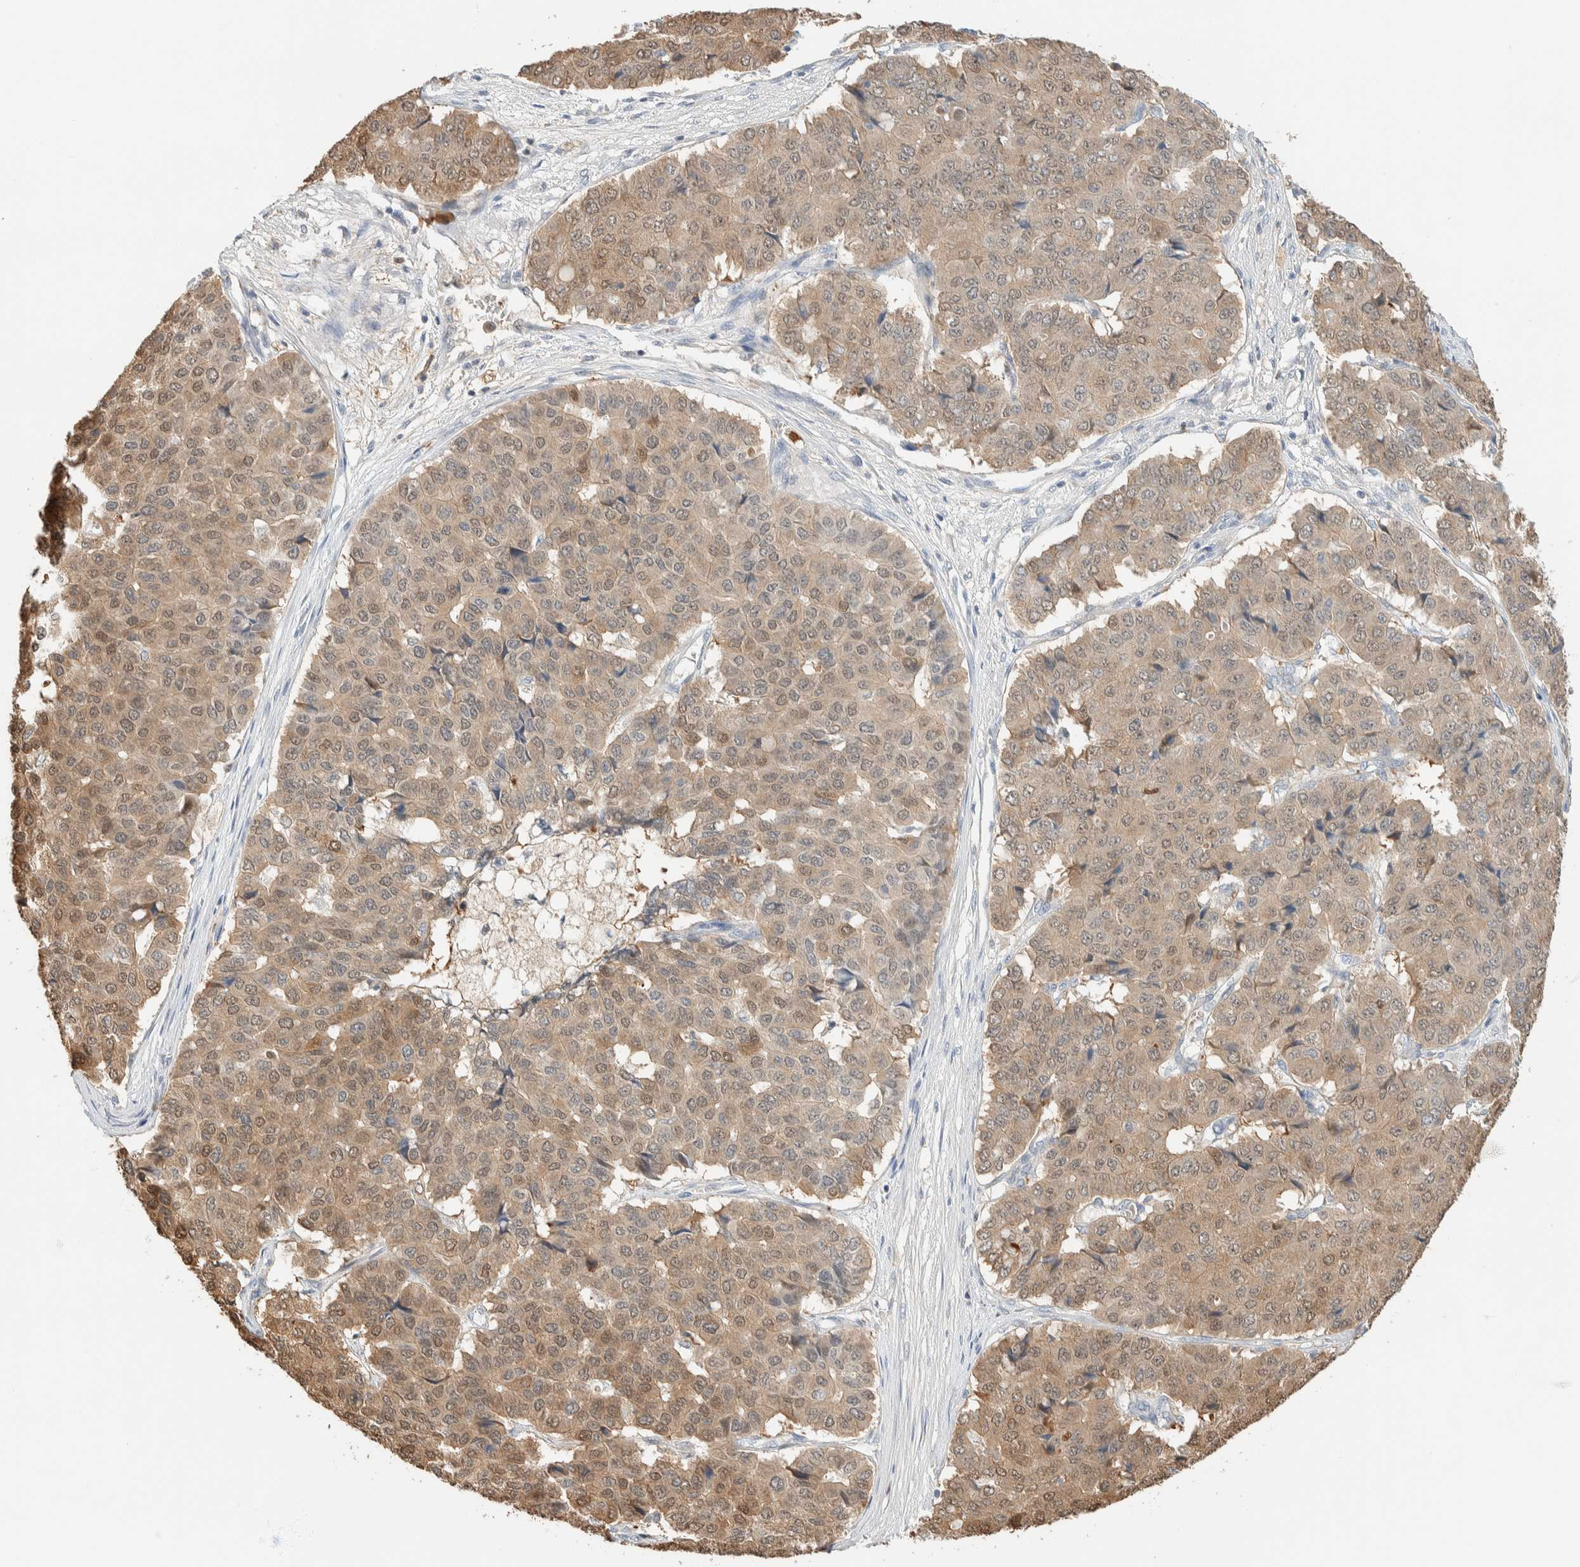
{"staining": {"intensity": "moderate", "quantity": "25%-75%", "location": "cytoplasmic/membranous,nuclear"}, "tissue": "pancreatic cancer", "cell_type": "Tumor cells", "image_type": "cancer", "snomed": [{"axis": "morphology", "description": "Adenocarcinoma, NOS"}, {"axis": "topography", "description": "Pancreas"}], "caption": "A photomicrograph of human pancreatic adenocarcinoma stained for a protein shows moderate cytoplasmic/membranous and nuclear brown staining in tumor cells.", "gene": "SETD4", "patient": {"sex": "male", "age": 50}}